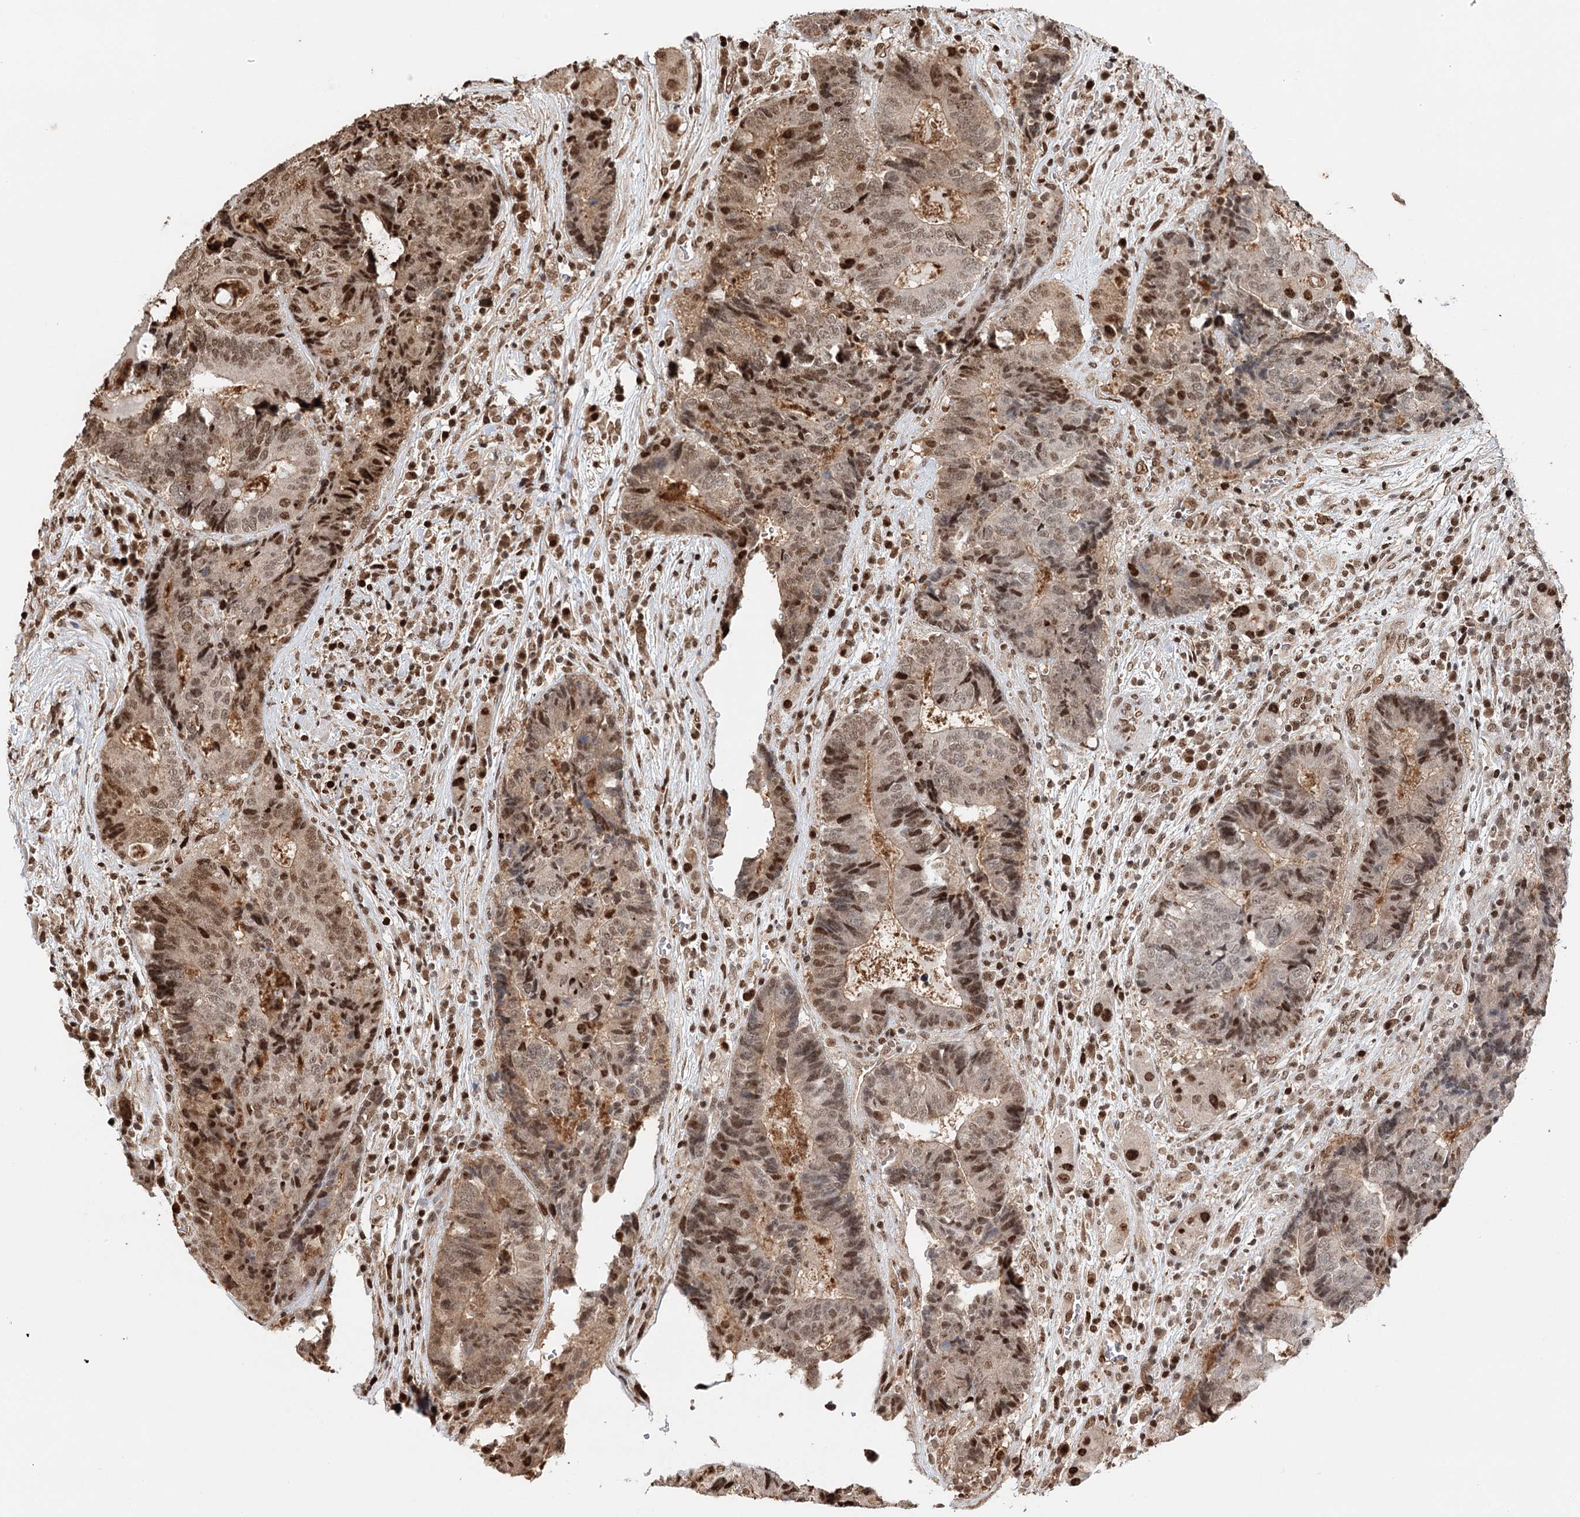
{"staining": {"intensity": "moderate", "quantity": ">75%", "location": "cytoplasmic/membranous,nuclear"}, "tissue": "colorectal cancer", "cell_type": "Tumor cells", "image_type": "cancer", "snomed": [{"axis": "morphology", "description": "Adenocarcinoma, NOS"}, {"axis": "topography", "description": "Rectum"}], "caption": "The photomicrograph exhibits immunohistochemical staining of colorectal adenocarcinoma. There is moderate cytoplasmic/membranous and nuclear staining is present in about >75% of tumor cells. The staining was performed using DAB (3,3'-diaminobenzidine) to visualize the protein expression in brown, while the nuclei were stained in blue with hematoxylin (Magnification: 20x).", "gene": "RPS27A", "patient": {"sex": "male", "age": 69}}